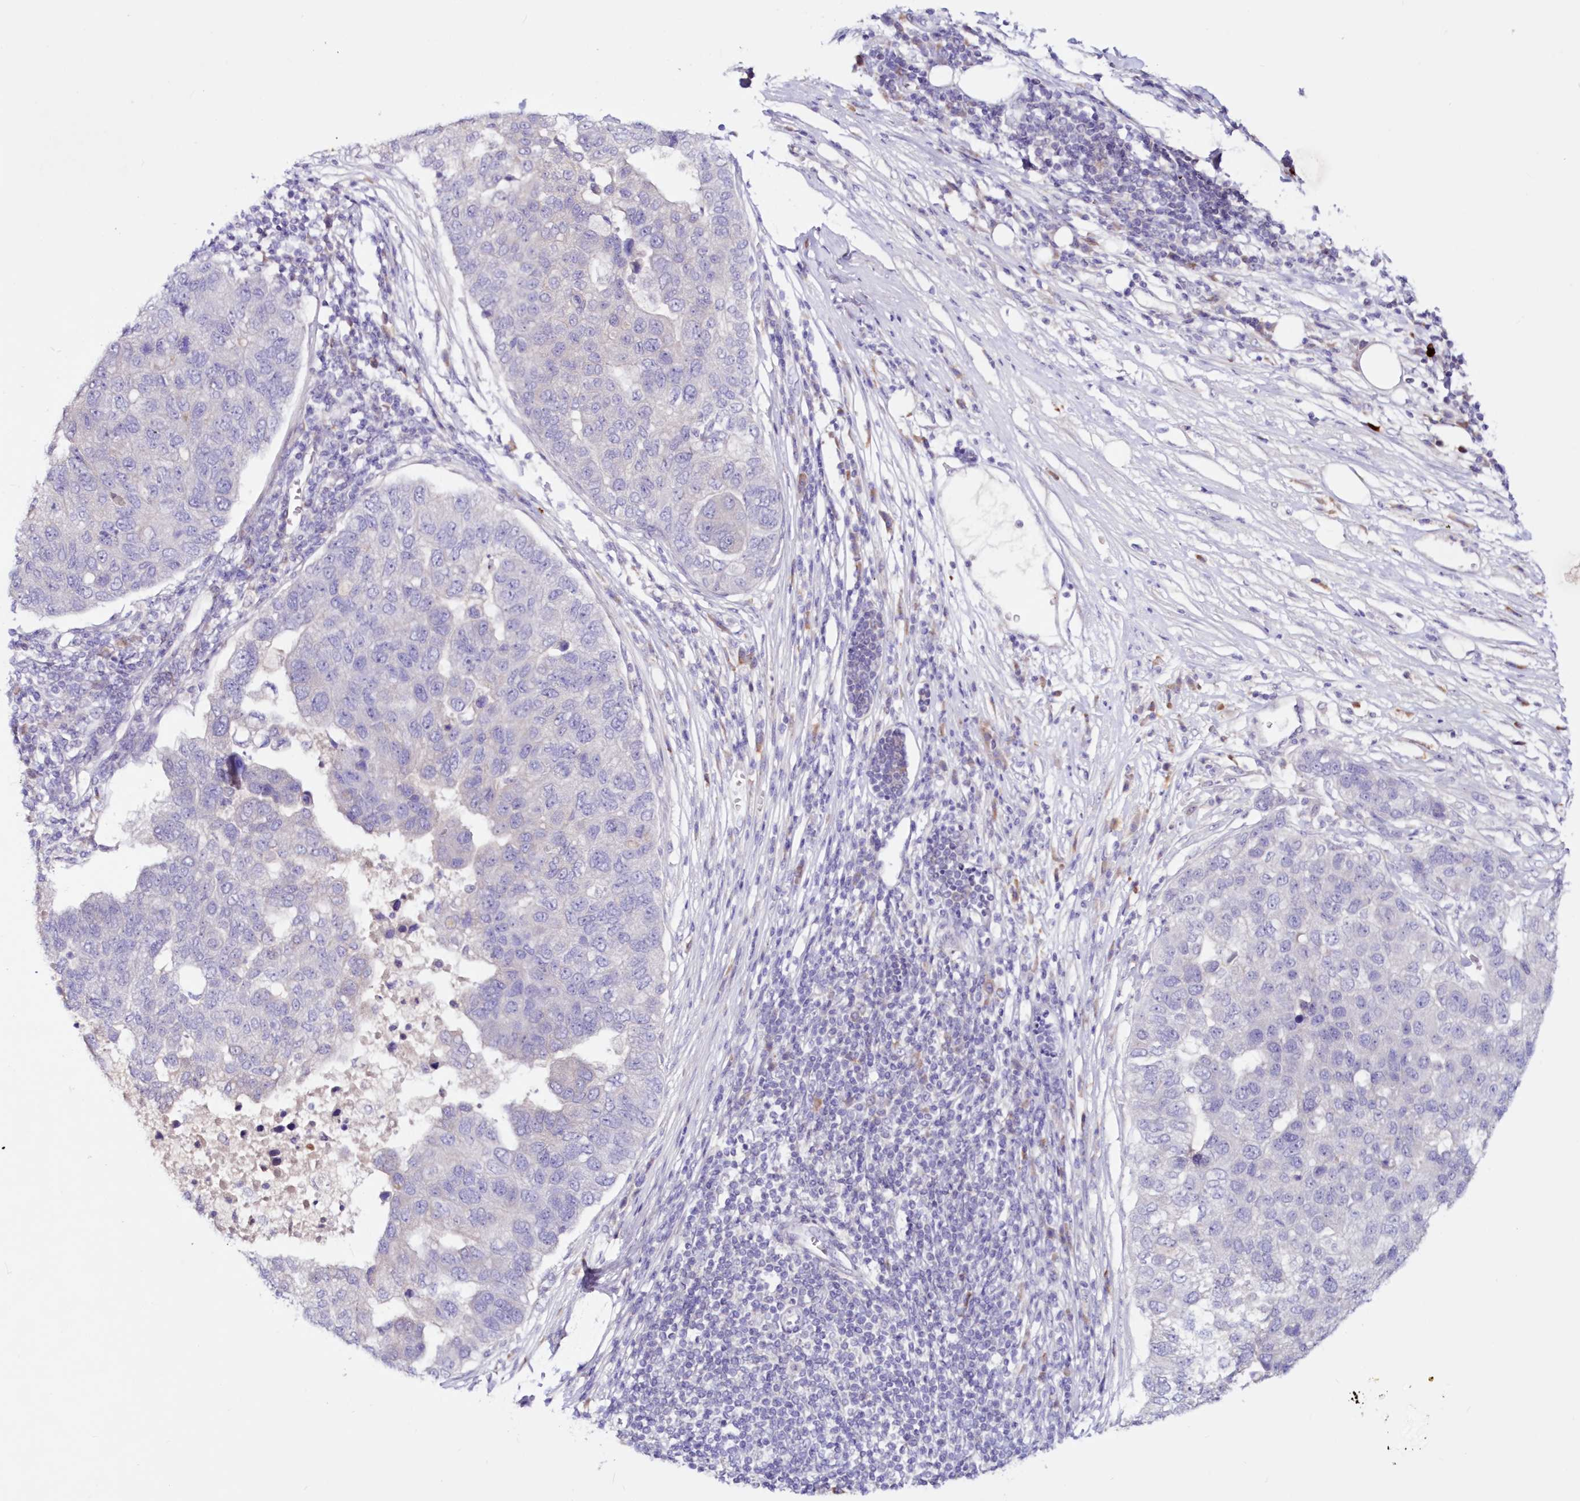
{"staining": {"intensity": "negative", "quantity": "none", "location": "none"}, "tissue": "pancreatic cancer", "cell_type": "Tumor cells", "image_type": "cancer", "snomed": [{"axis": "morphology", "description": "Adenocarcinoma, NOS"}, {"axis": "topography", "description": "Pancreas"}], "caption": "Adenocarcinoma (pancreatic) was stained to show a protein in brown. There is no significant positivity in tumor cells. (Stains: DAB immunohistochemistry (IHC) with hematoxylin counter stain, Microscopy: brightfield microscopy at high magnification).", "gene": "SNED1", "patient": {"sex": "female", "age": 61}}